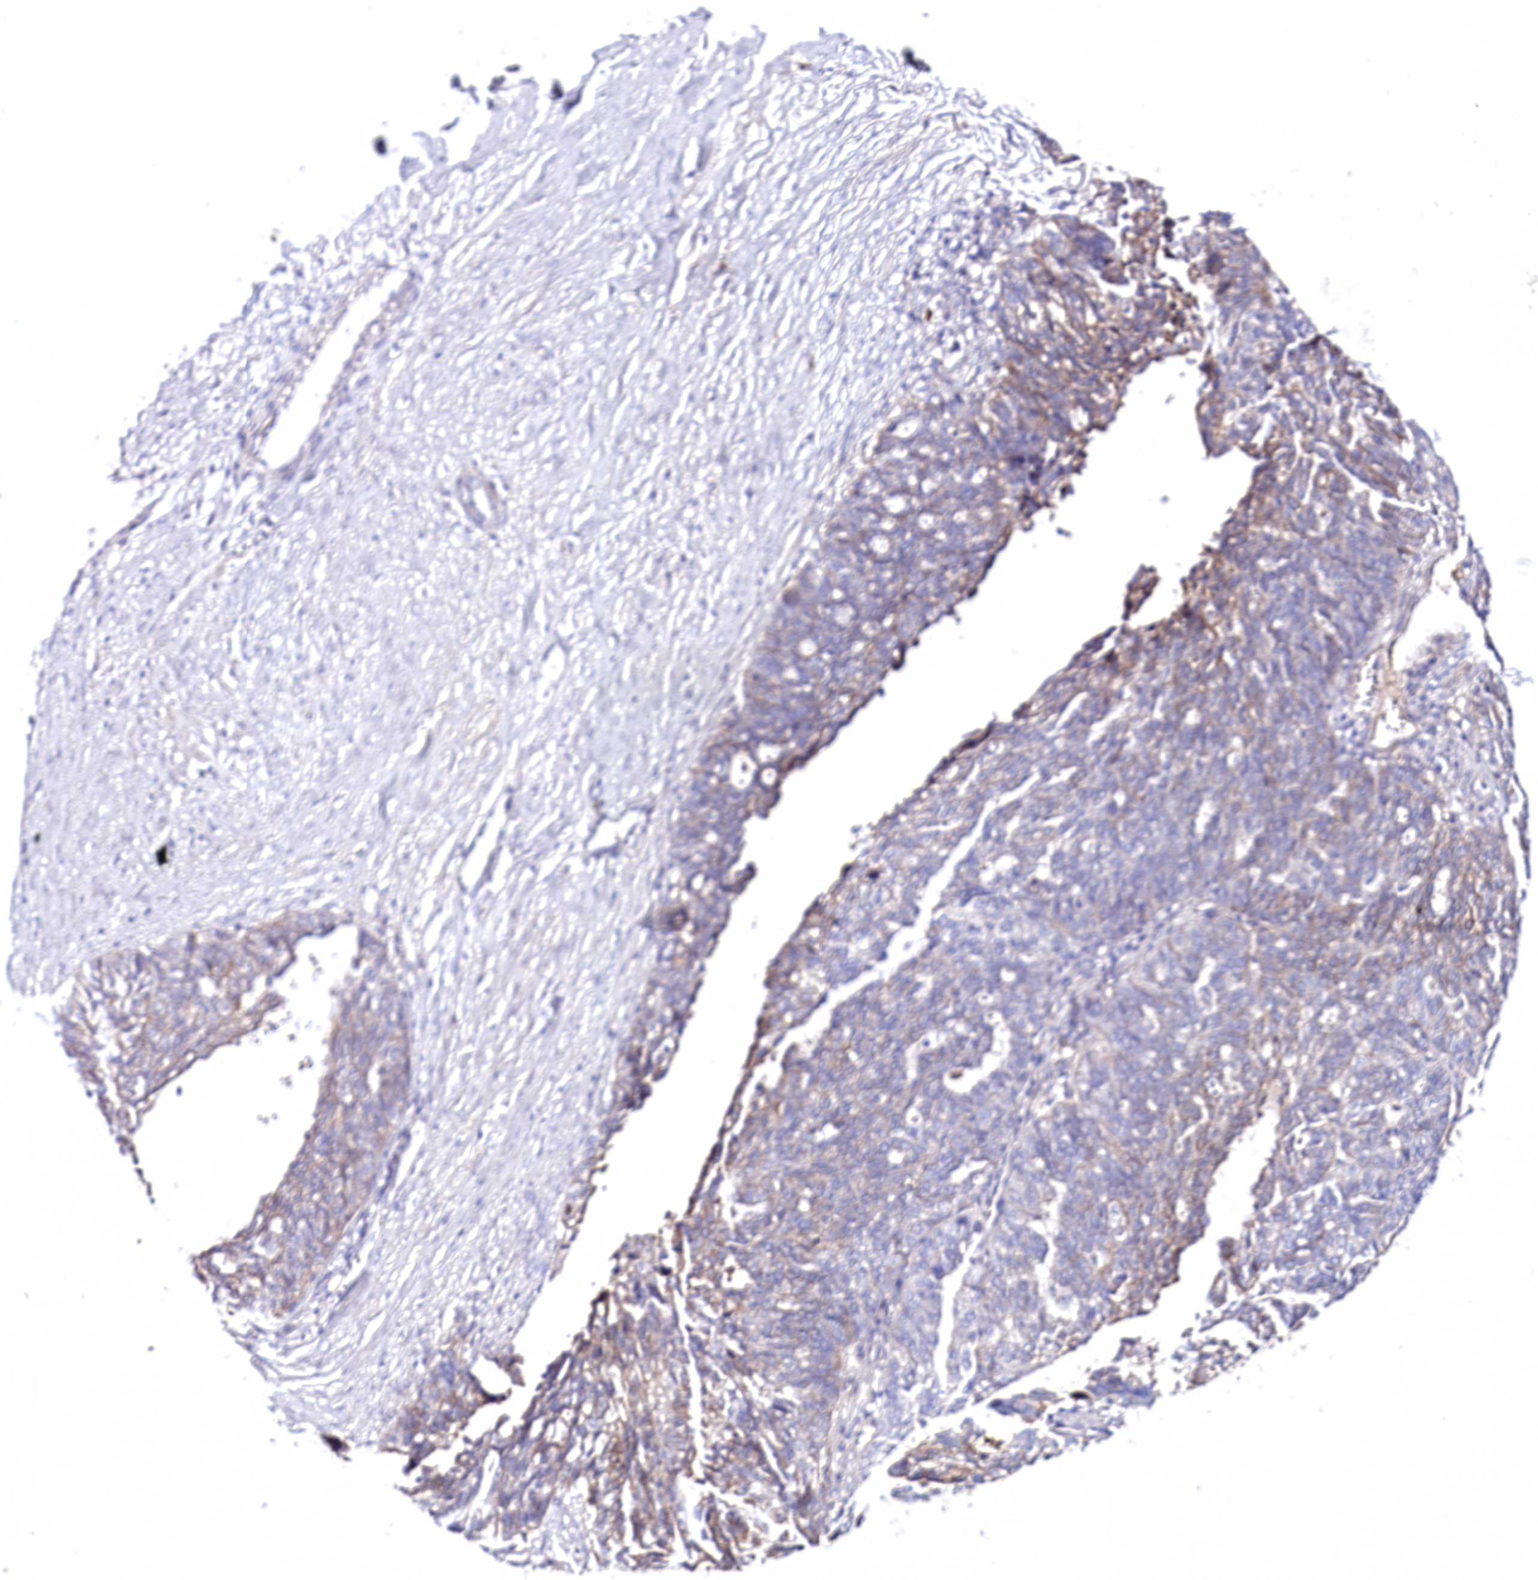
{"staining": {"intensity": "weak", "quantity": "<25%", "location": "cytoplasmic/membranous"}, "tissue": "ovarian cancer", "cell_type": "Tumor cells", "image_type": "cancer", "snomed": [{"axis": "morphology", "description": "Cystadenocarcinoma, serous, NOS"}, {"axis": "topography", "description": "Ovary"}], "caption": "This is an immunohistochemistry micrograph of human ovarian cancer. There is no positivity in tumor cells.", "gene": "CEP164", "patient": {"sex": "female", "age": 59}}